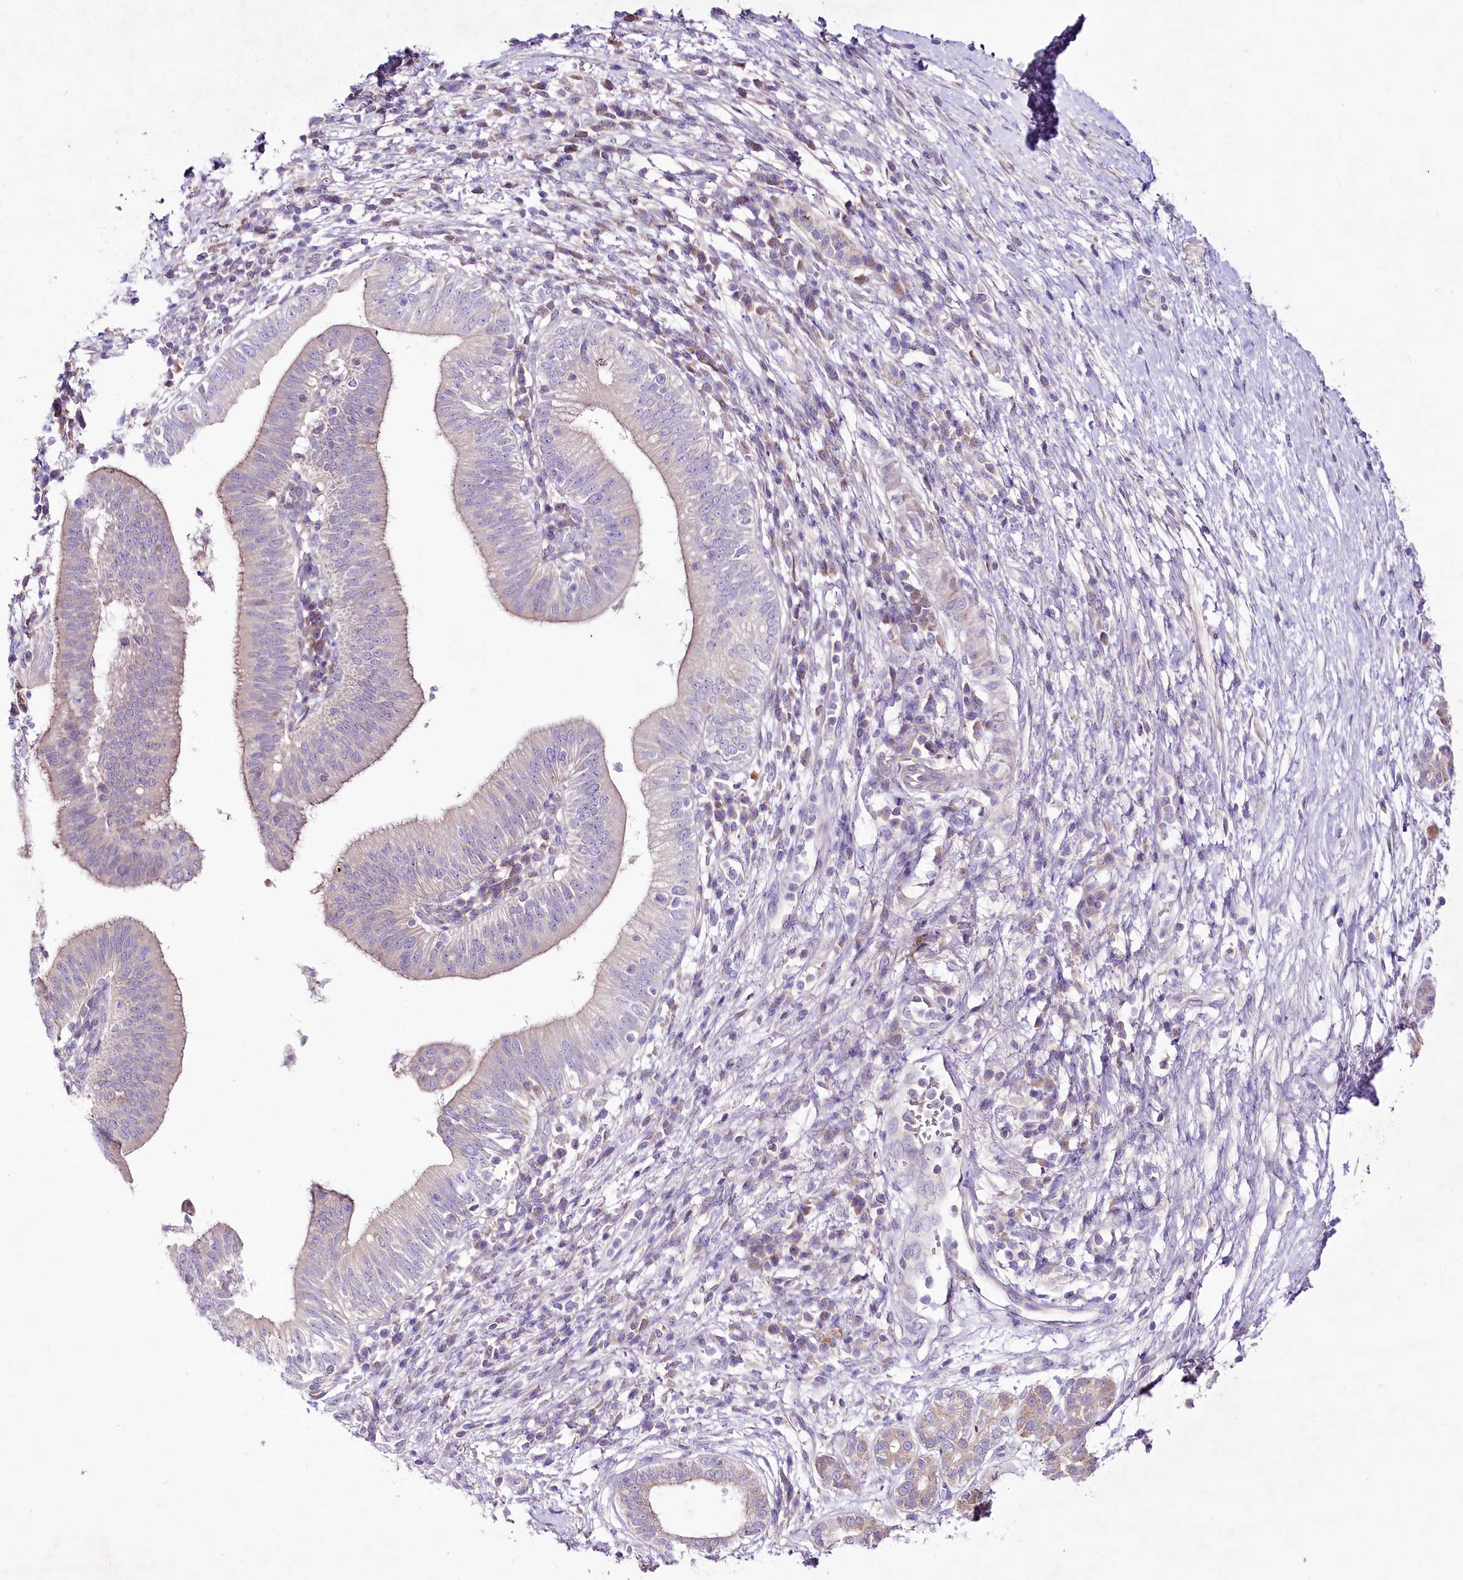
{"staining": {"intensity": "weak", "quantity": "<25%", "location": "cytoplasmic/membranous"}, "tissue": "pancreatic cancer", "cell_type": "Tumor cells", "image_type": "cancer", "snomed": [{"axis": "morphology", "description": "Adenocarcinoma, NOS"}, {"axis": "topography", "description": "Pancreas"}], "caption": "IHC image of neoplastic tissue: pancreatic cancer (adenocarcinoma) stained with DAB (3,3'-diaminobenzidine) shows no significant protein positivity in tumor cells.", "gene": "LRRC14B", "patient": {"sex": "male", "age": 68}}